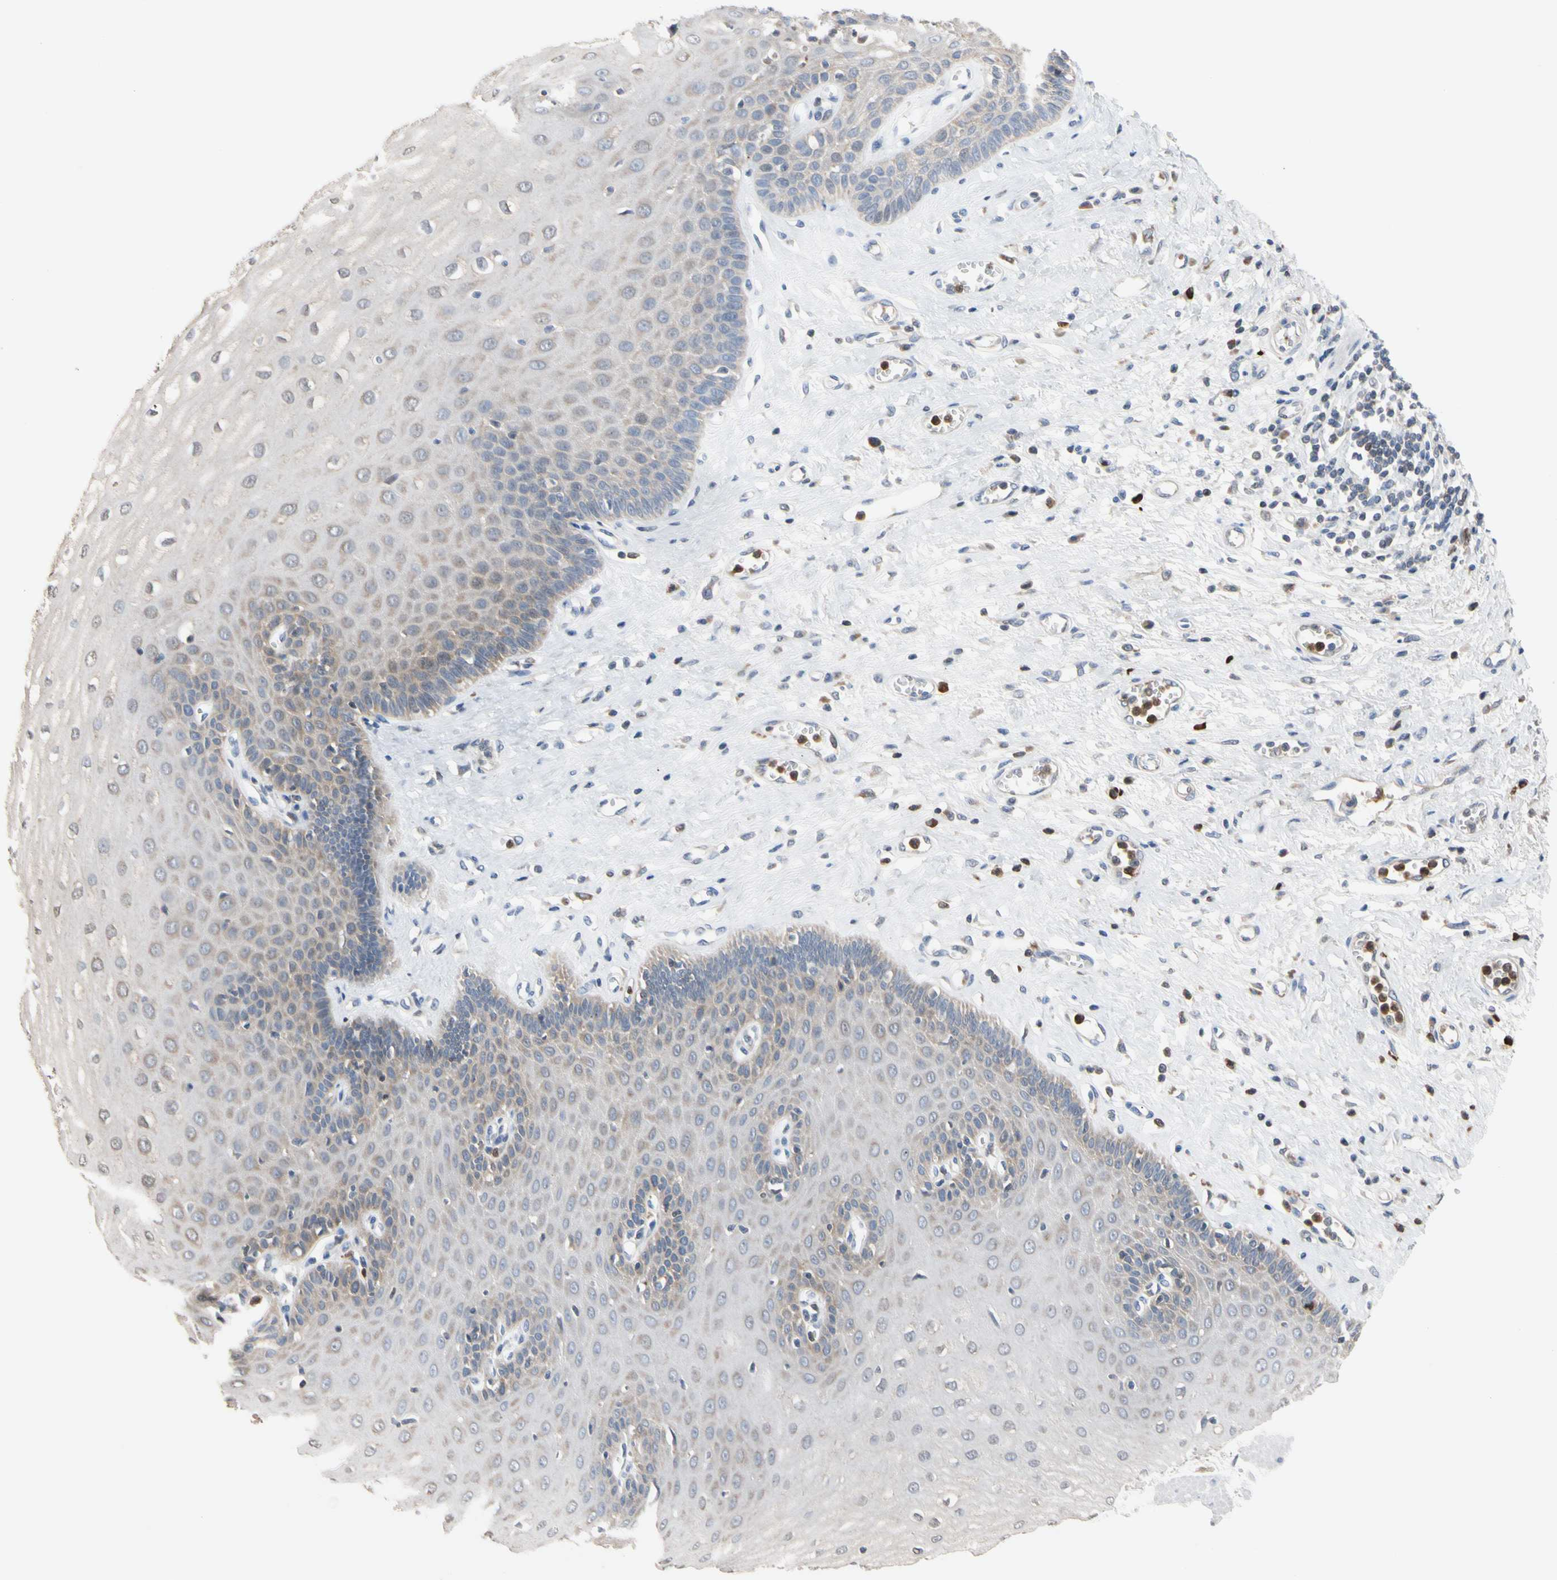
{"staining": {"intensity": "moderate", "quantity": "25%-75%", "location": "cytoplasmic/membranous"}, "tissue": "esophagus", "cell_type": "Squamous epithelial cells", "image_type": "normal", "snomed": [{"axis": "morphology", "description": "Normal tissue, NOS"}, {"axis": "morphology", "description": "Squamous cell carcinoma, NOS"}, {"axis": "topography", "description": "Esophagus"}], "caption": "A high-resolution micrograph shows IHC staining of benign esophagus, which reveals moderate cytoplasmic/membranous positivity in approximately 25%-75% of squamous epithelial cells.", "gene": "MCL1", "patient": {"sex": "male", "age": 65}}